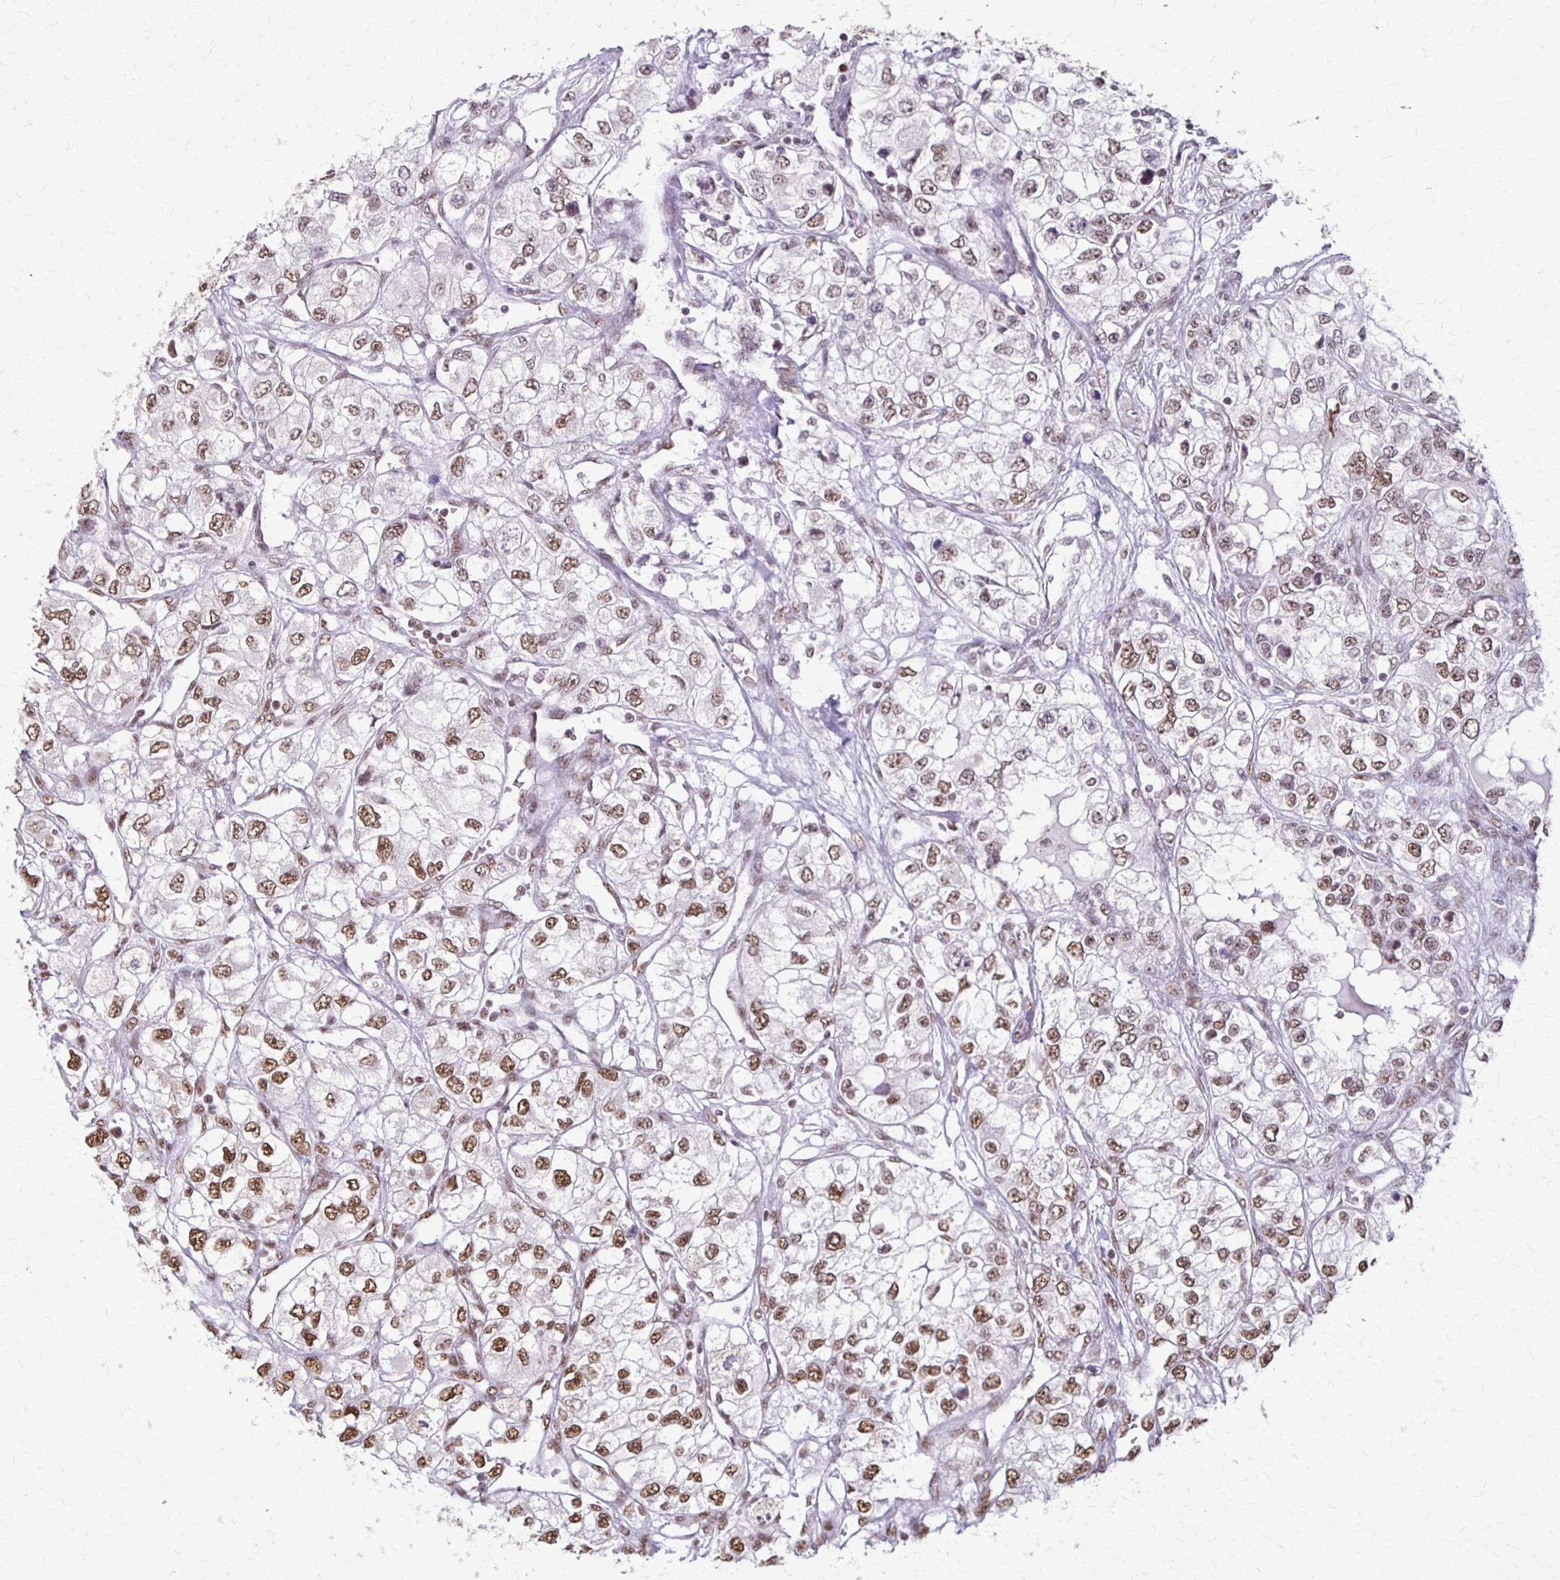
{"staining": {"intensity": "moderate", "quantity": "25%-75%", "location": "nuclear"}, "tissue": "renal cancer", "cell_type": "Tumor cells", "image_type": "cancer", "snomed": [{"axis": "morphology", "description": "Adenocarcinoma, NOS"}, {"axis": "topography", "description": "Kidney"}], "caption": "Renal adenocarcinoma stained for a protein (brown) reveals moderate nuclear positive expression in about 25%-75% of tumor cells.", "gene": "XRCC6", "patient": {"sex": "female", "age": 59}}